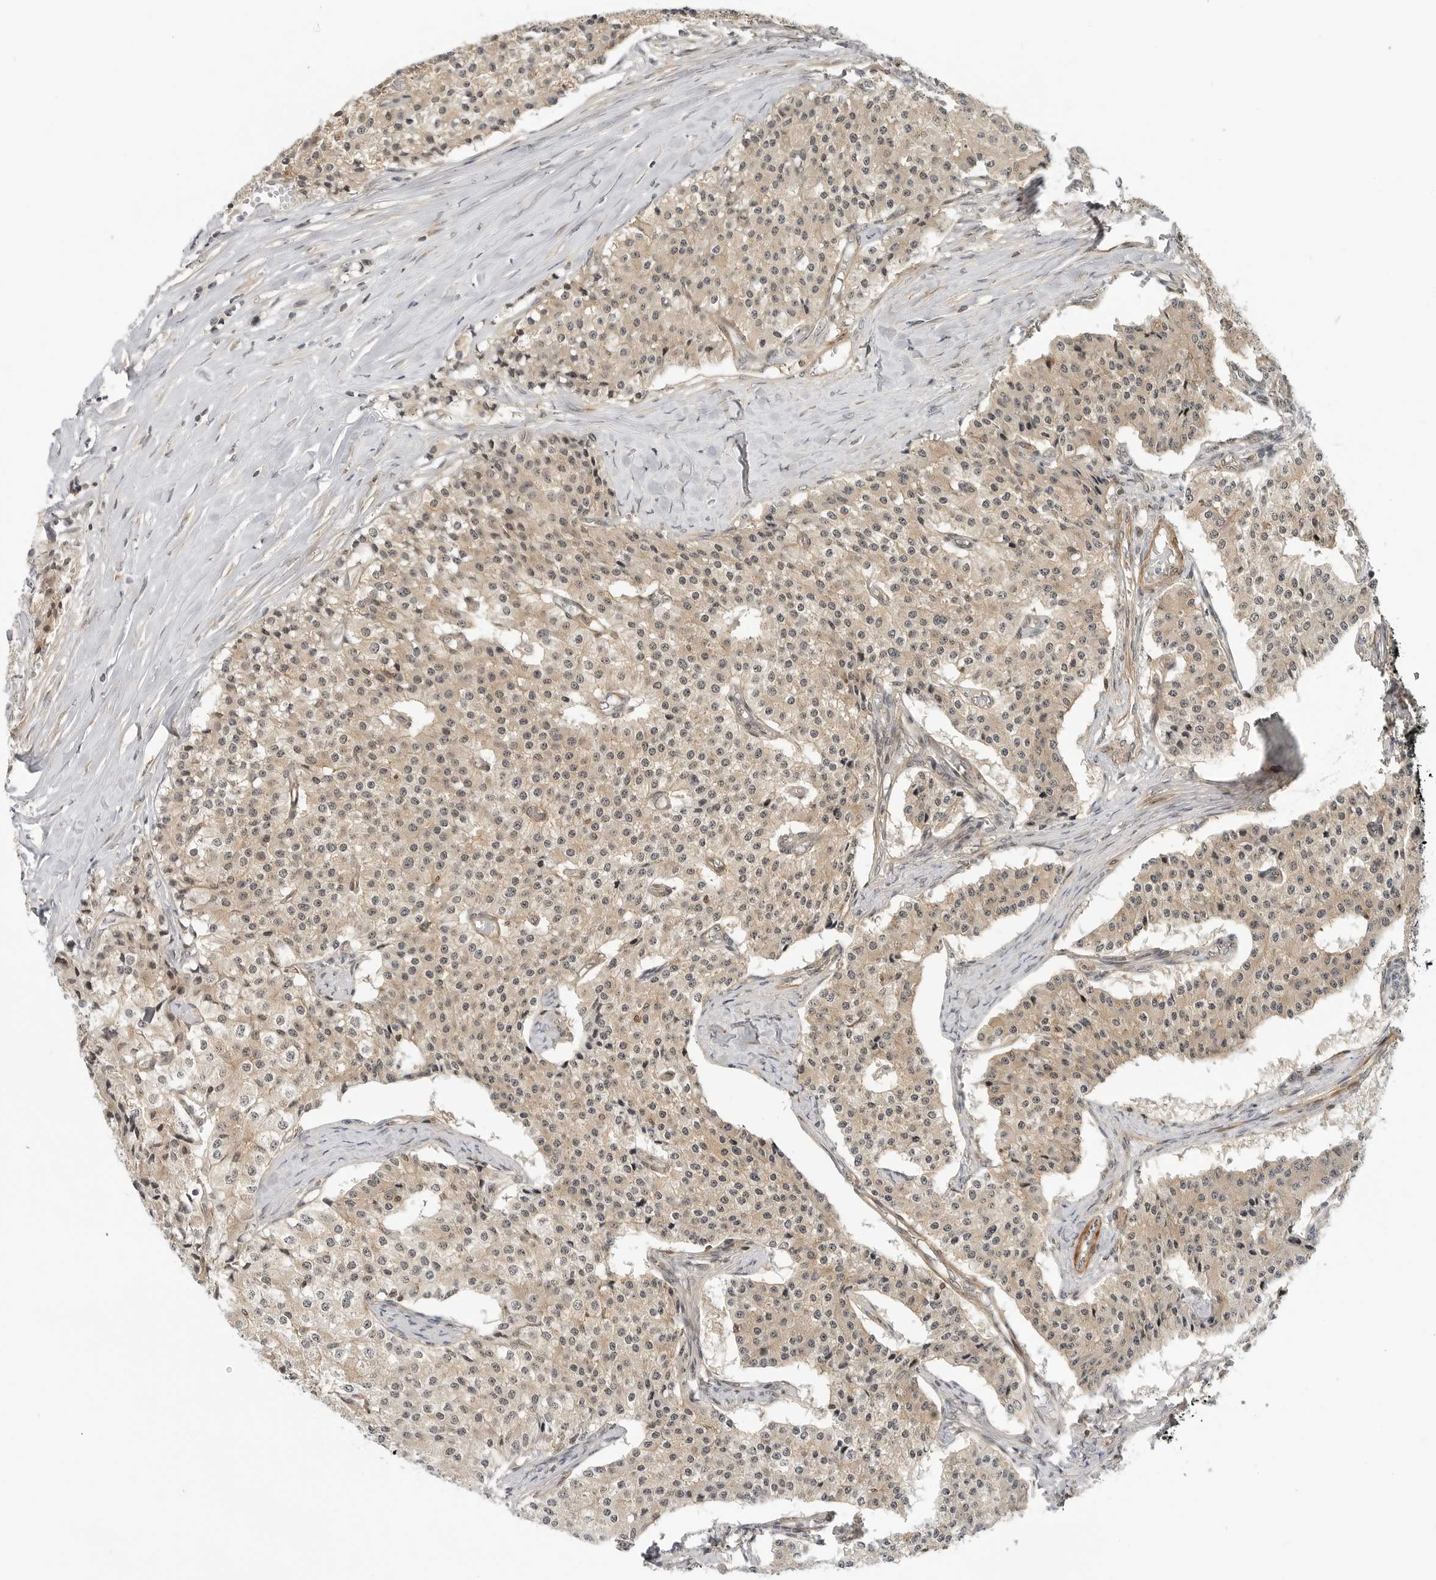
{"staining": {"intensity": "weak", "quantity": ">75%", "location": "cytoplasmic/membranous"}, "tissue": "carcinoid", "cell_type": "Tumor cells", "image_type": "cancer", "snomed": [{"axis": "morphology", "description": "Carcinoid, malignant, NOS"}, {"axis": "topography", "description": "Colon"}], "caption": "Approximately >75% of tumor cells in carcinoid show weak cytoplasmic/membranous protein expression as visualized by brown immunohistochemical staining.", "gene": "MAP2K5", "patient": {"sex": "female", "age": 52}}